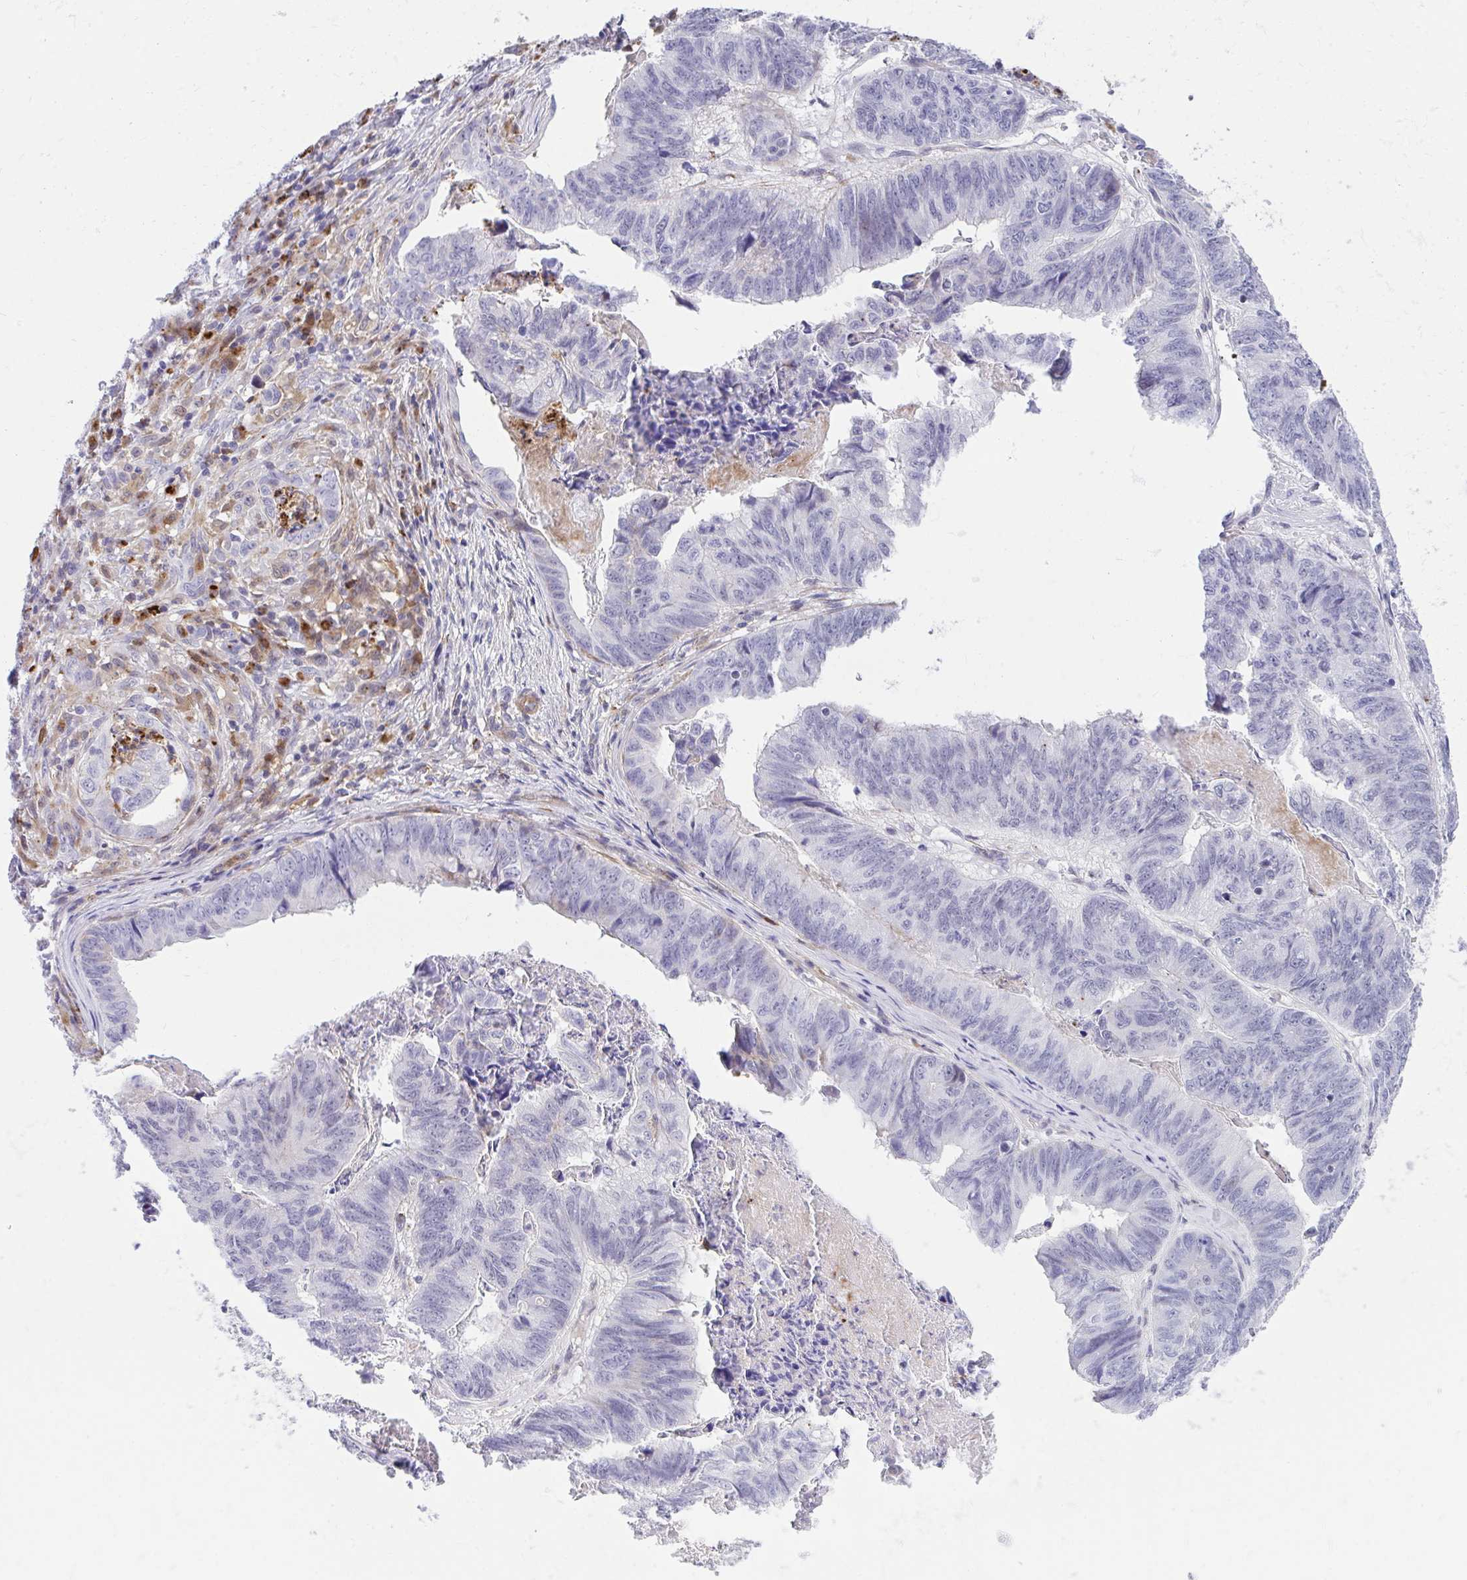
{"staining": {"intensity": "negative", "quantity": "none", "location": "none"}, "tissue": "stomach cancer", "cell_type": "Tumor cells", "image_type": "cancer", "snomed": [{"axis": "morphology", "description": "Adenocarcinoma, NOS"}, {"axis": "topography", "description": "Stomach, lower"}], "caption": "High magnification brightfield microscopy of stomach cancer (adenocarcinoma) stained with DAB (brown) and counterstained with hematoxylin (blue): tumor cells show no significant positivity.", "gene": "CSTB", "patient": {"sex": "male", "age": 77}}